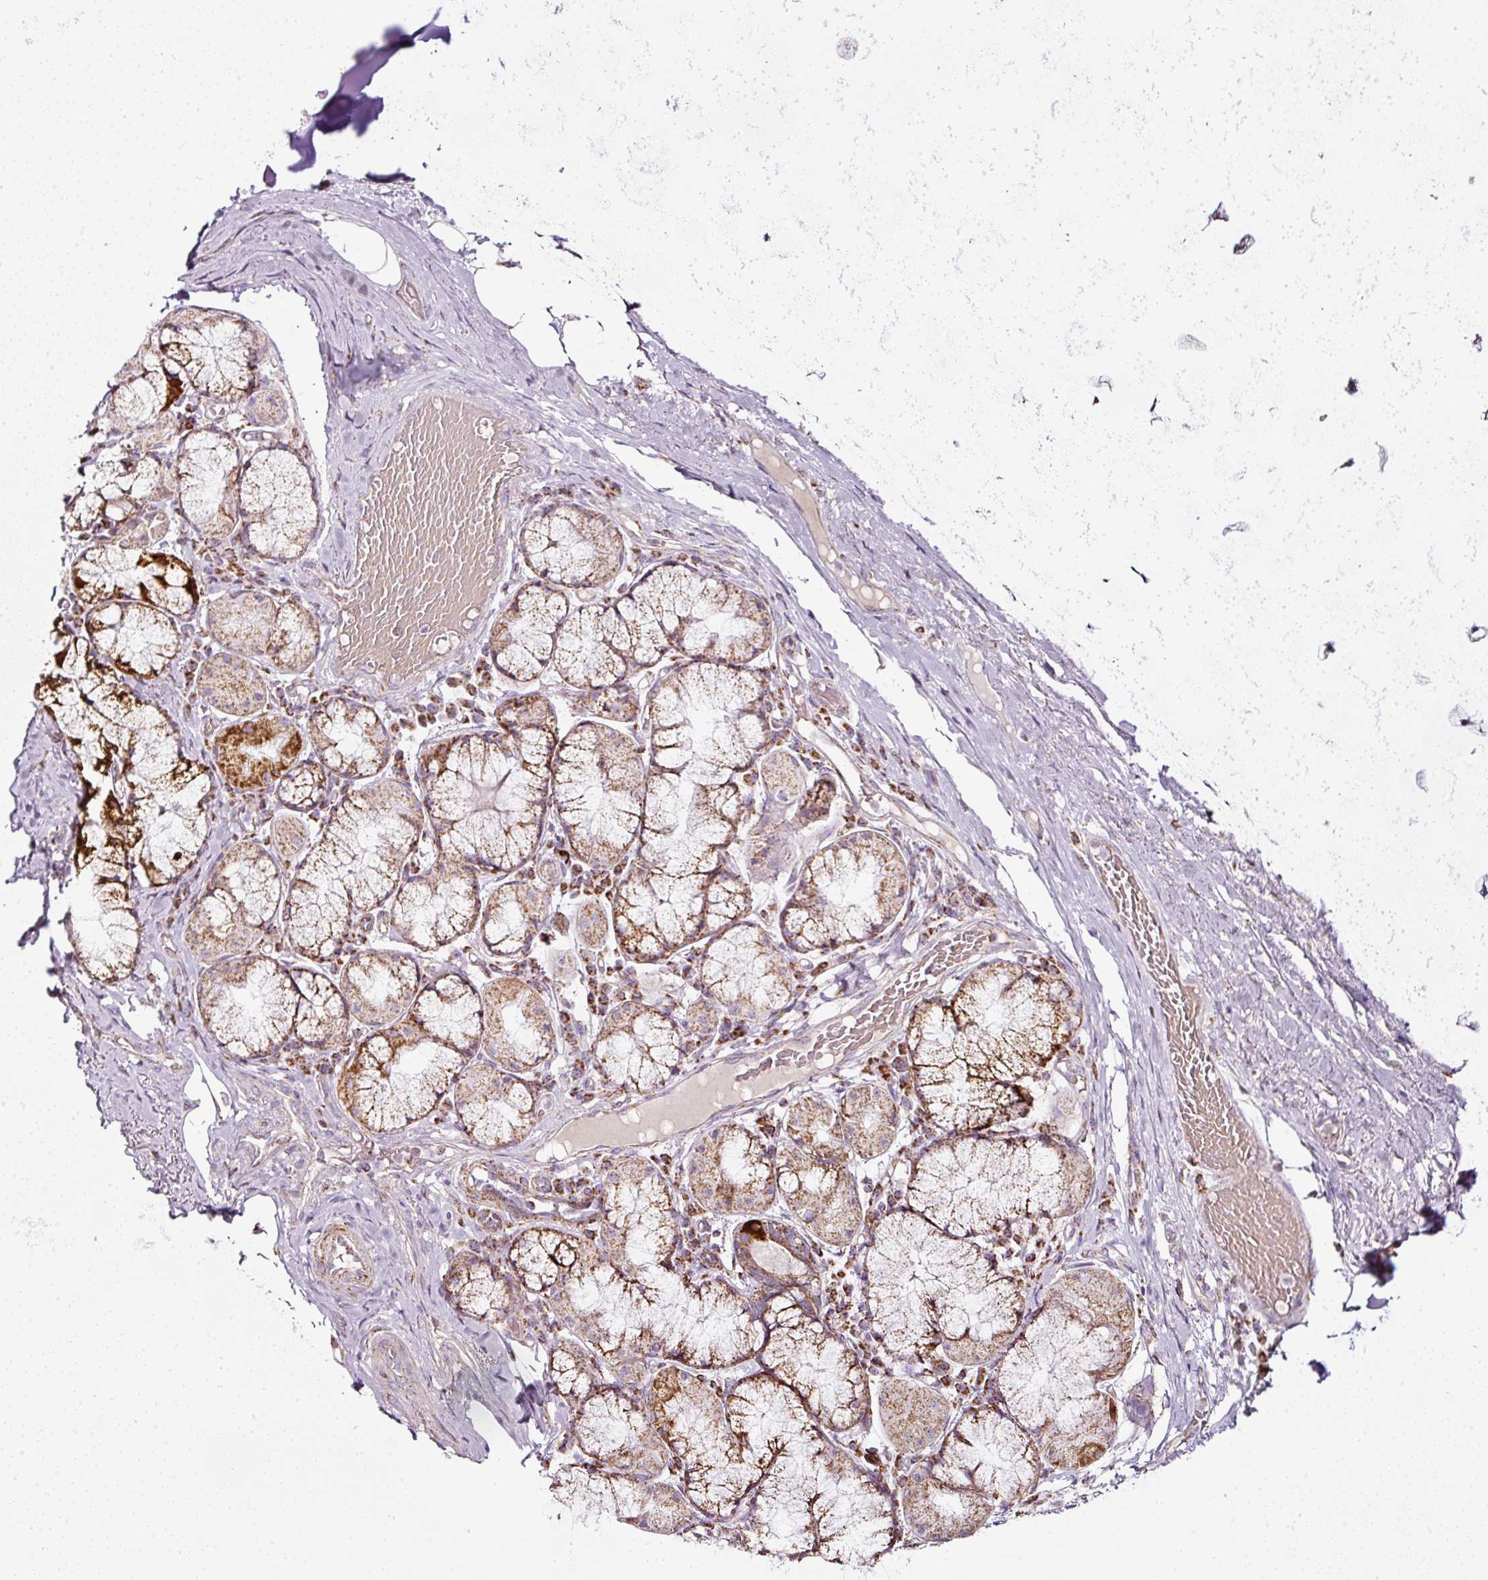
{"staining": {"intensity": "negative", "quantity": "none", "location": "none"}, "tissue": "adipose tissue", "cell_type": "Adipocytes", "image_type": "normal", "snomed": [{"axis": "morphology", "description": "Normal tissue, NOS"}, {"axis": "topography", "description": "Cartilage tissue"}, {"axis": "topography", "description": "Bronchus"}], "caption": "High magnification brightfield microscopy of benign adipose tissue stained with DAB (3,3'-diaminobenzidine) (brown) and counterstained with hematoxylin (blue): adipocytes show no significant positivity.", "gene": "SDHA", "patient": {"sex": "male", "age": 56}}